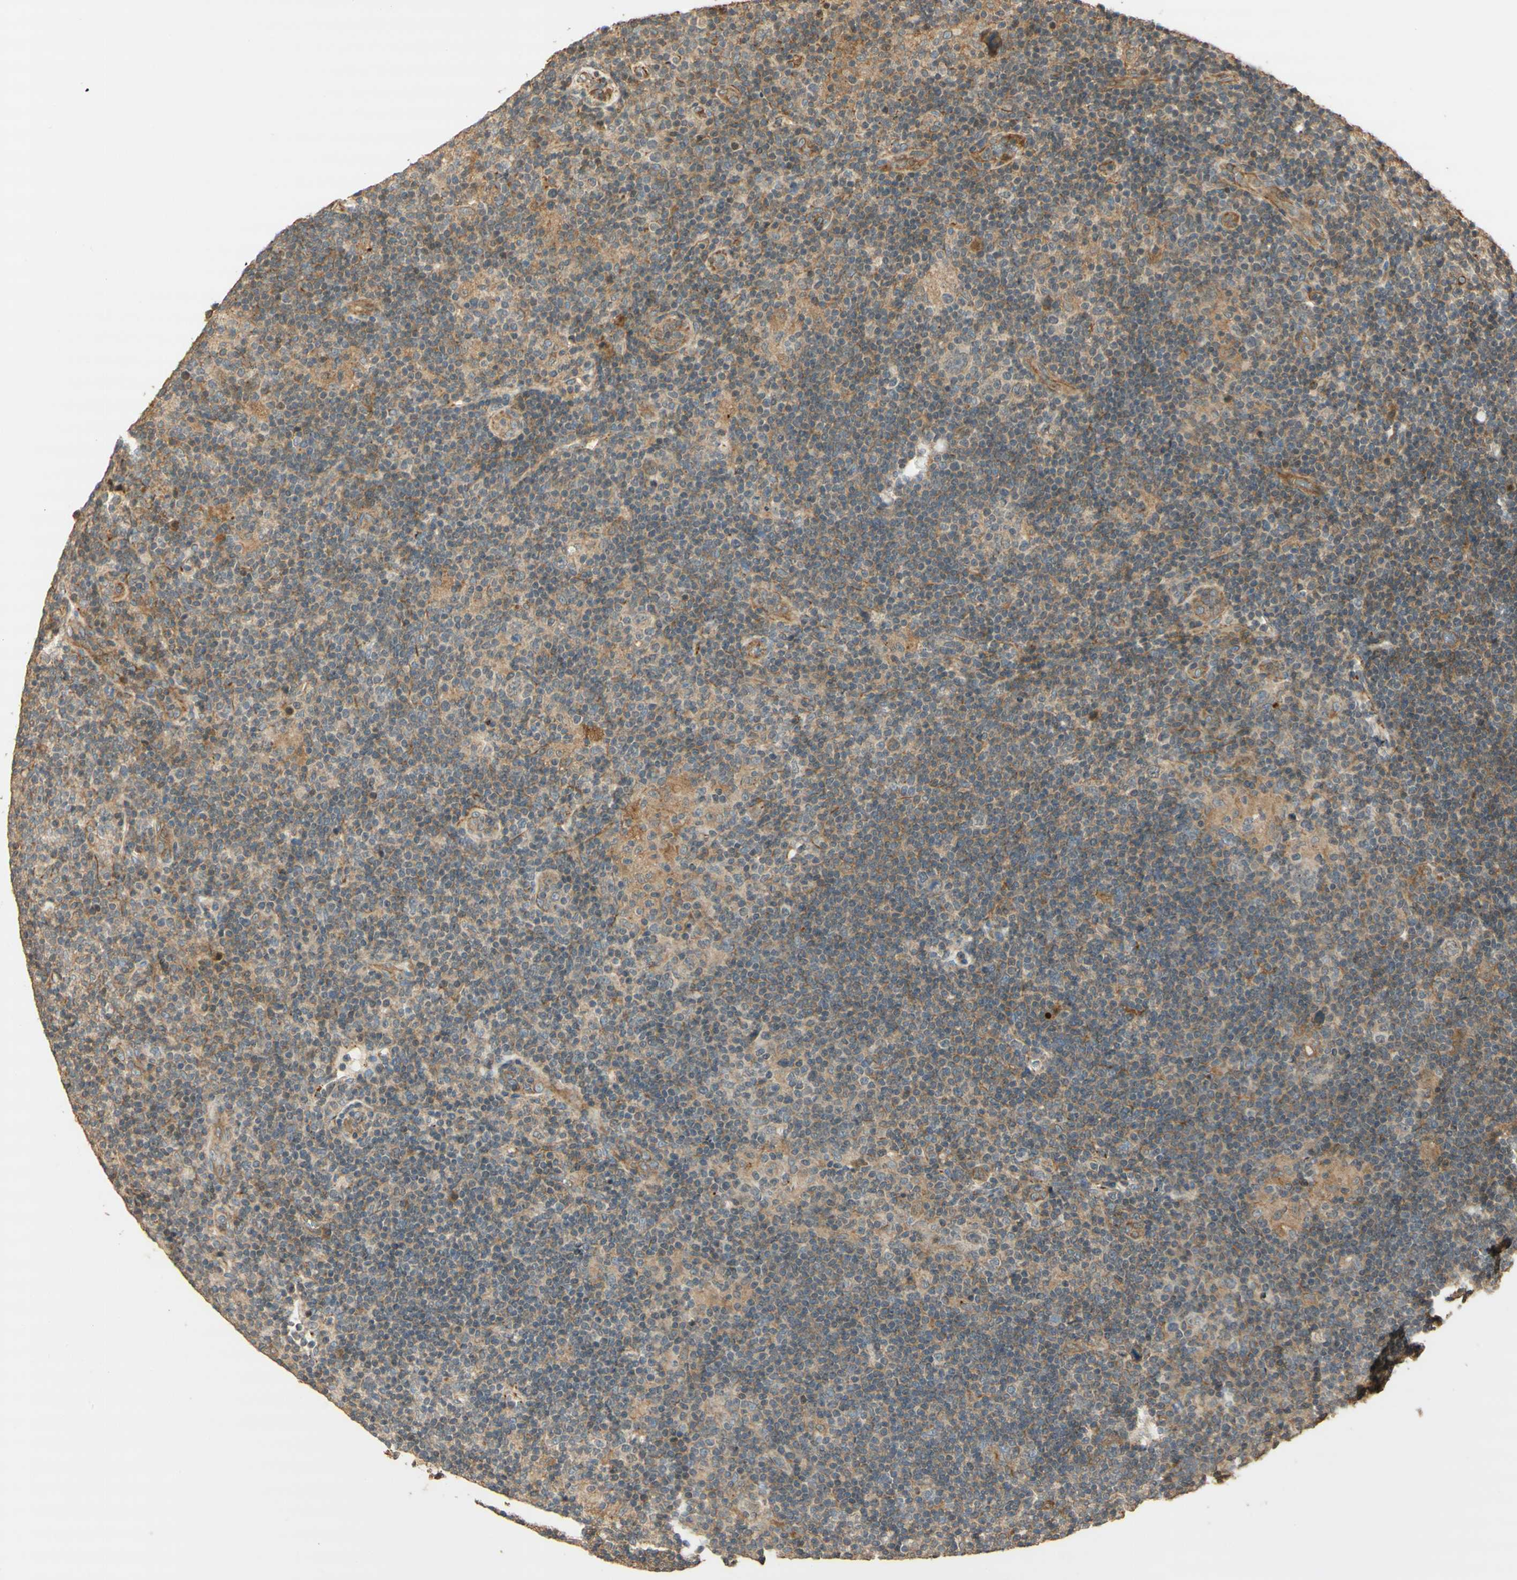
{"staining": {"intensity": "weak", "quantity": ">75%", "location": "cytoplasmic/membranous"}, "tissue": "lymphoma", "cell_type": "Tumor cells", "image_type": "cancer", "snomed": [{"axis": "morphology", "description": "Hodgkin's disease, NOS"}, {"axis": "topography", "description": "Lymph node"}], "caption": "DAB (3,3'-diaminobenzidine) immunohistochemical staining of human Hodgkin's disease demonstrates weak cytoplasmic/membranous protein positivity in approximately >75% of tumor cells. Using DAB (brown) and hematoxylin (blue) stains, captured at high magnification using brightfield microscopy.", "gene": "AGER", "patient": {"sex": "female", "age": 57}}